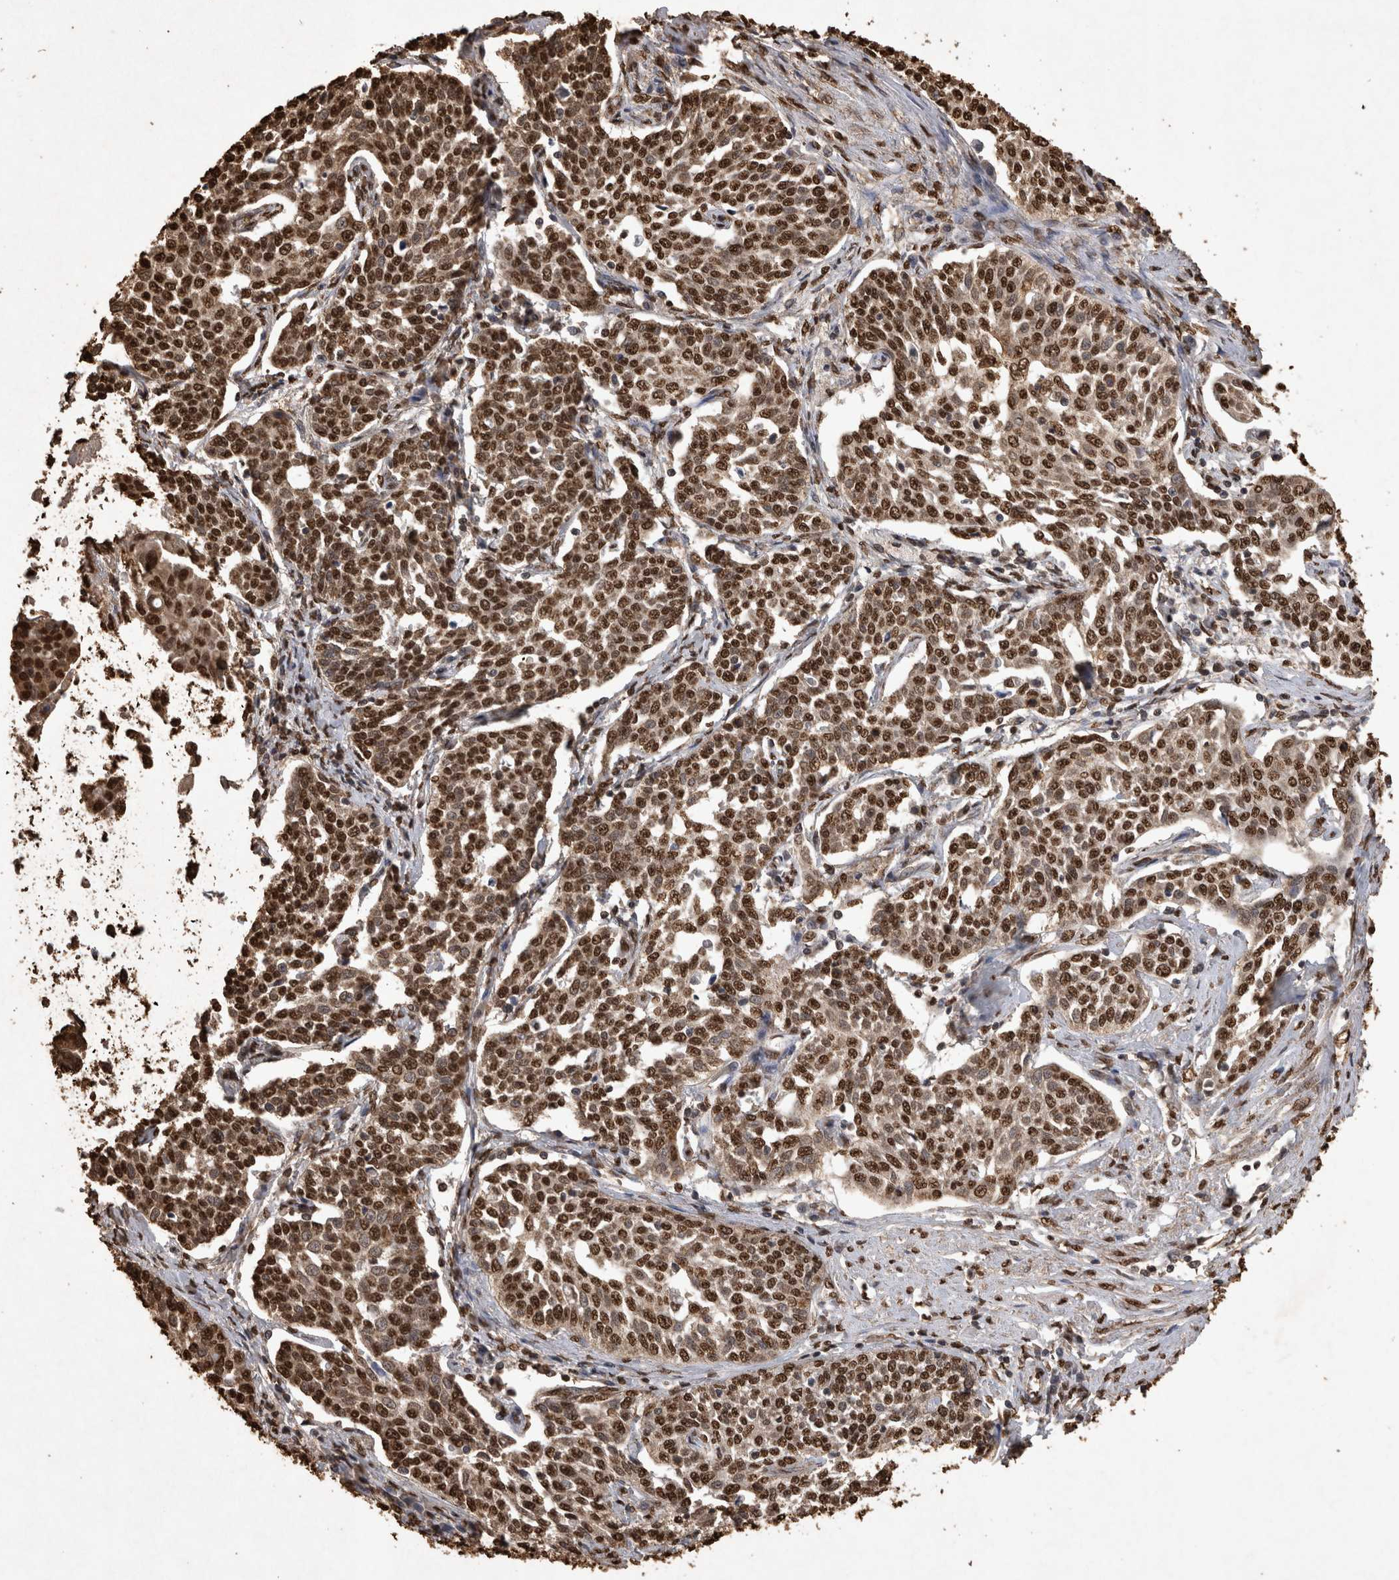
{"staining": {"intensity": "strong", "quantity": ">75%", "location": "nuclear"}, "tissue": "cervical cancer", "cell_type": "Tumor cells", "image_type": "cancer", "snomed": [{"axis": "morphology", "description": "Squamous cell carcinoma, NOS"}, {"axis": "topography", "description": "Cervix"}], "caption": "Cervical cancer (squamous cell carcinoma) was stained to show a protein in brown. There is high levels of strong nuclear staining in approximately >75% of tumor cells. Using DAB (brown) and hematoxylin (blue) stains, captured at high magnification using brightfield microscopy.", "gene": "OAS2", "patient": {"sex": "female", "age": 34}}